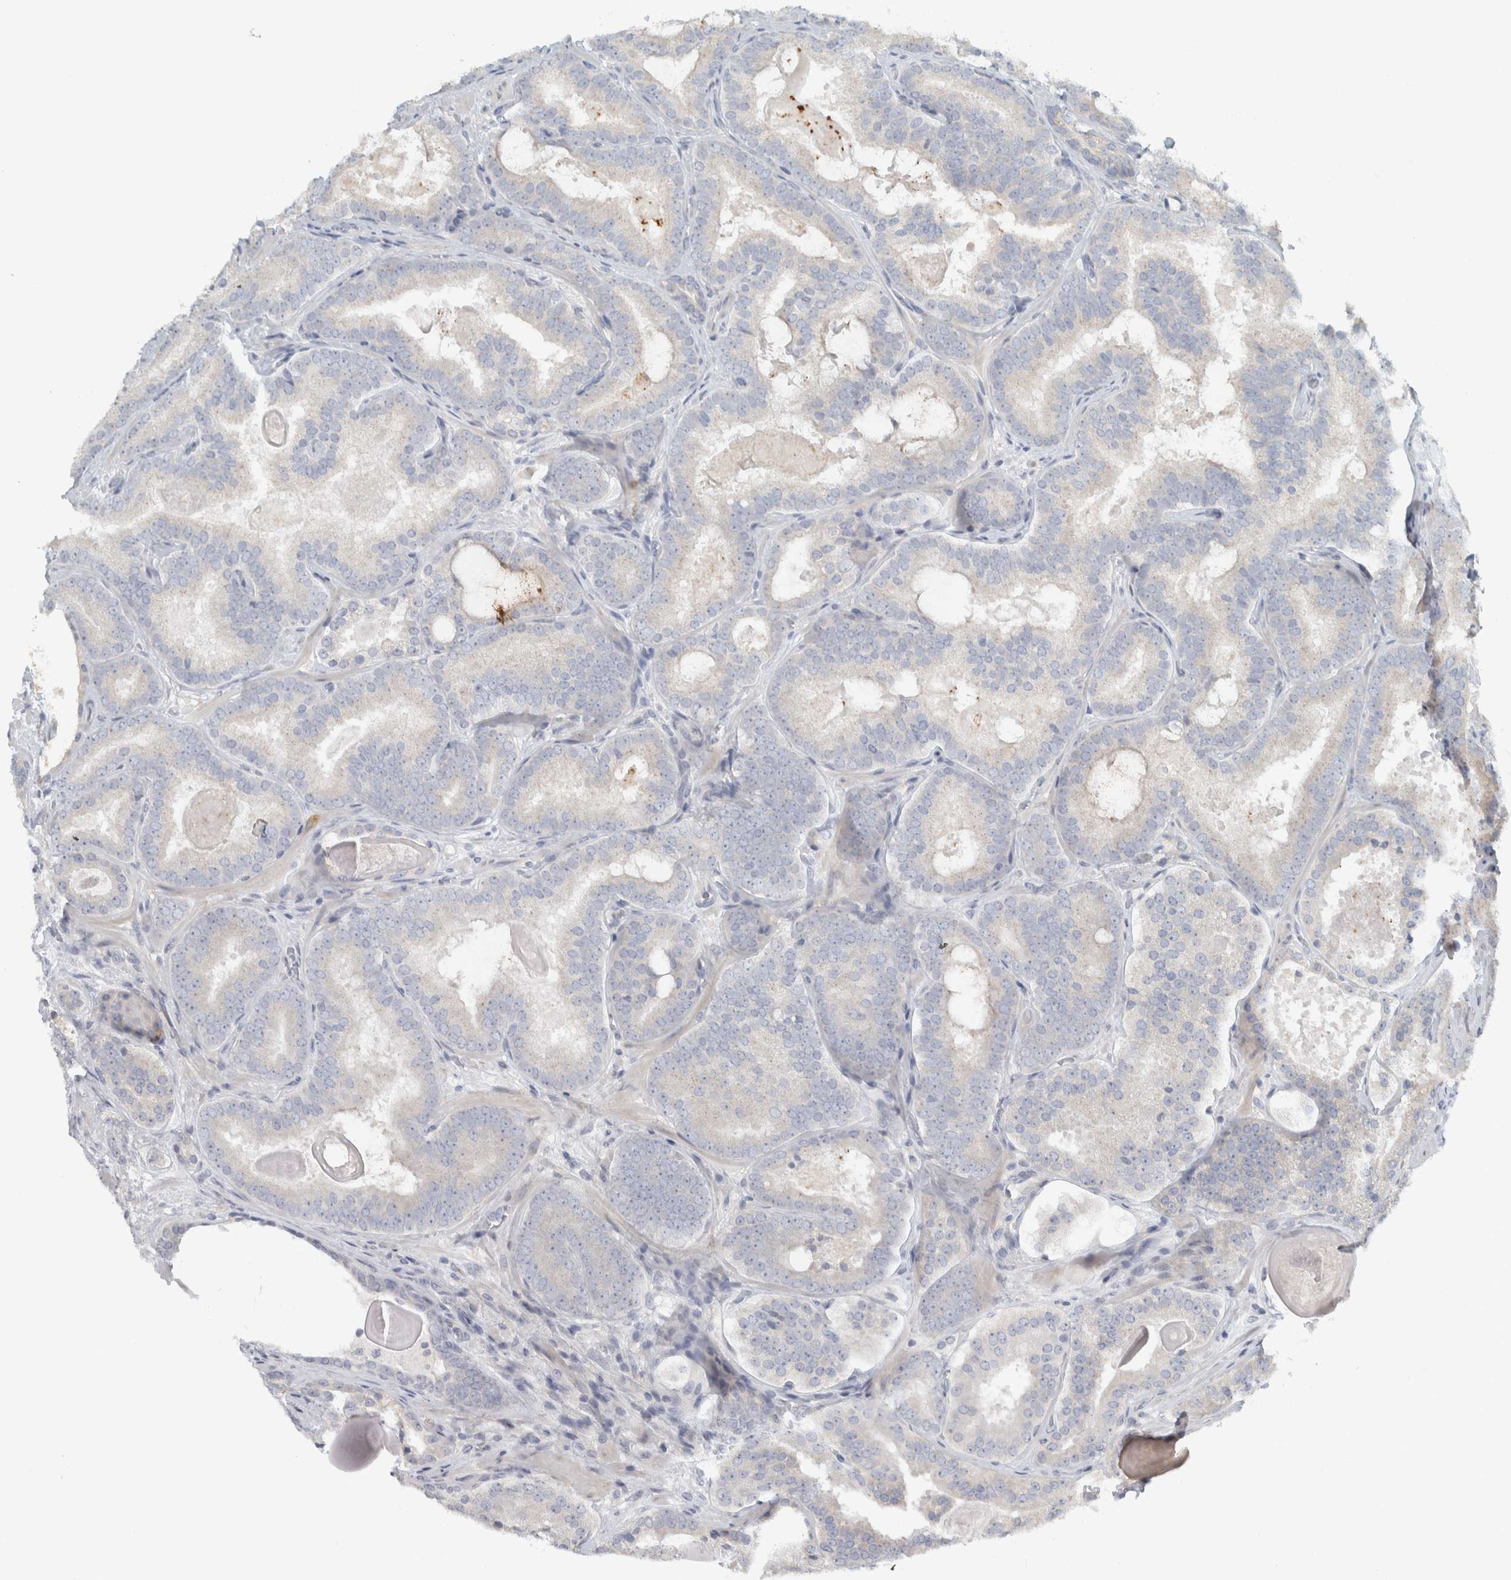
{"staining": {"intensity": "negative", "quantity": "none", "location": "none"}, "tissue": "prostate cancer", "cell_type": "Tumor cells", "image_type": "cancer", "snomed": [{"axis": "morphology", "description": "Adenocarcinoma, High grade"}, {"axis": "topography", "description": "Prostate"}], "caption": "Tumor cells show no significant protein staining in prostate cancer (high-grade adenocarcinoma).", "gene": "HGS", "patient": {"sex": "male", "age": 60}}